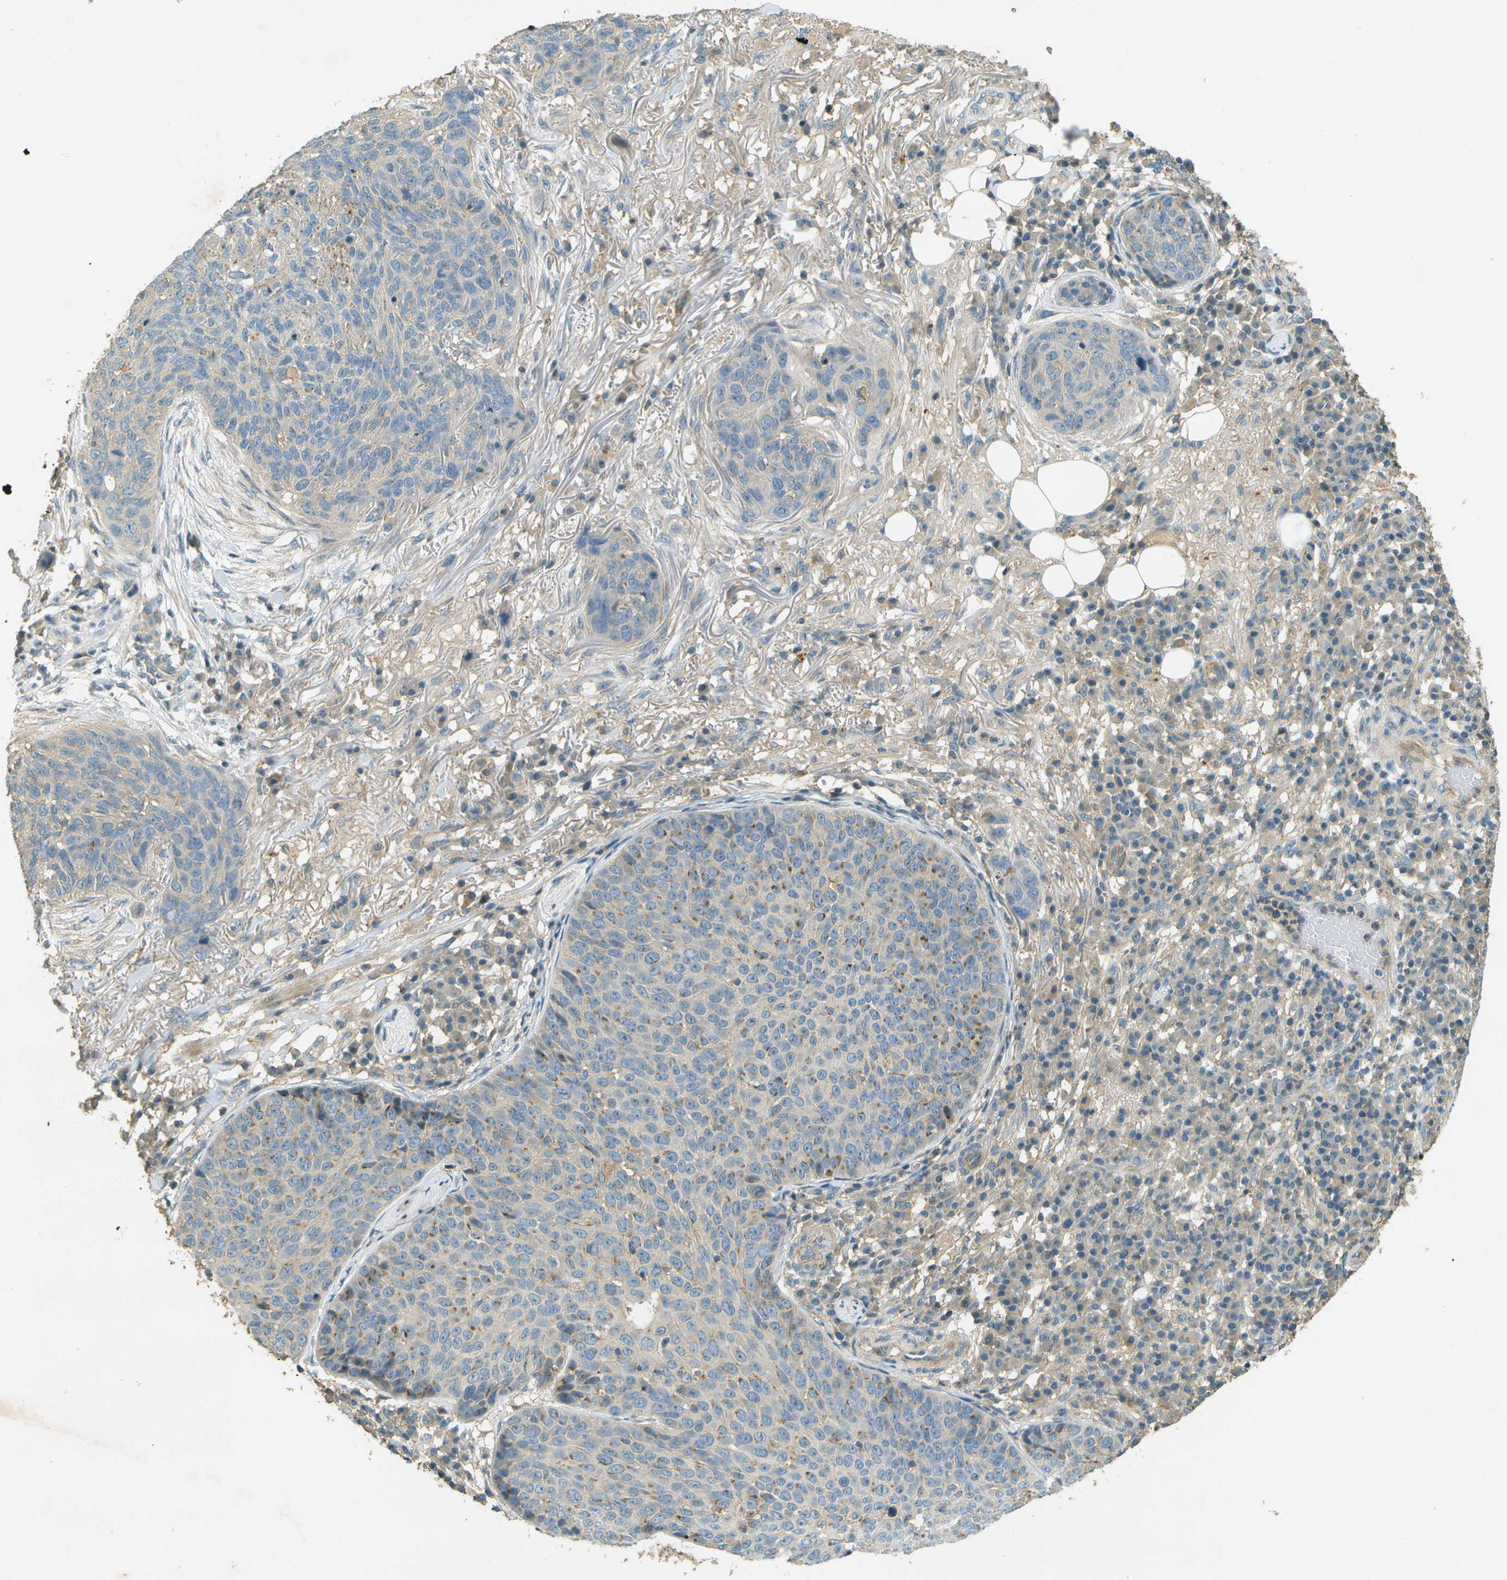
{"staining": {"intensity": "moderate", "quantity": "<25%", "location": "cytoplasmic/membranous"}, "tissue": "skin cancer", "cell_type": "Tumor cells", "image_type": "cancer", "snomed": [{"axis": "morphology", "description": "Squamous cell carcinoma in situ, NOS"}, {"axis": "morphology", "description": "Squamous cell carcinoma, NOS"}, {"axis": "topography", "description": "Skin"}], "caption": "Skin squamous cell carcinoma in situ stained for a protein (brown) shows moderate cytoplasmic/membranous positive expression in about <25% of tumor cells.", "gene": "NUDT4", "patient": {"sex": "male", "age": 93}}